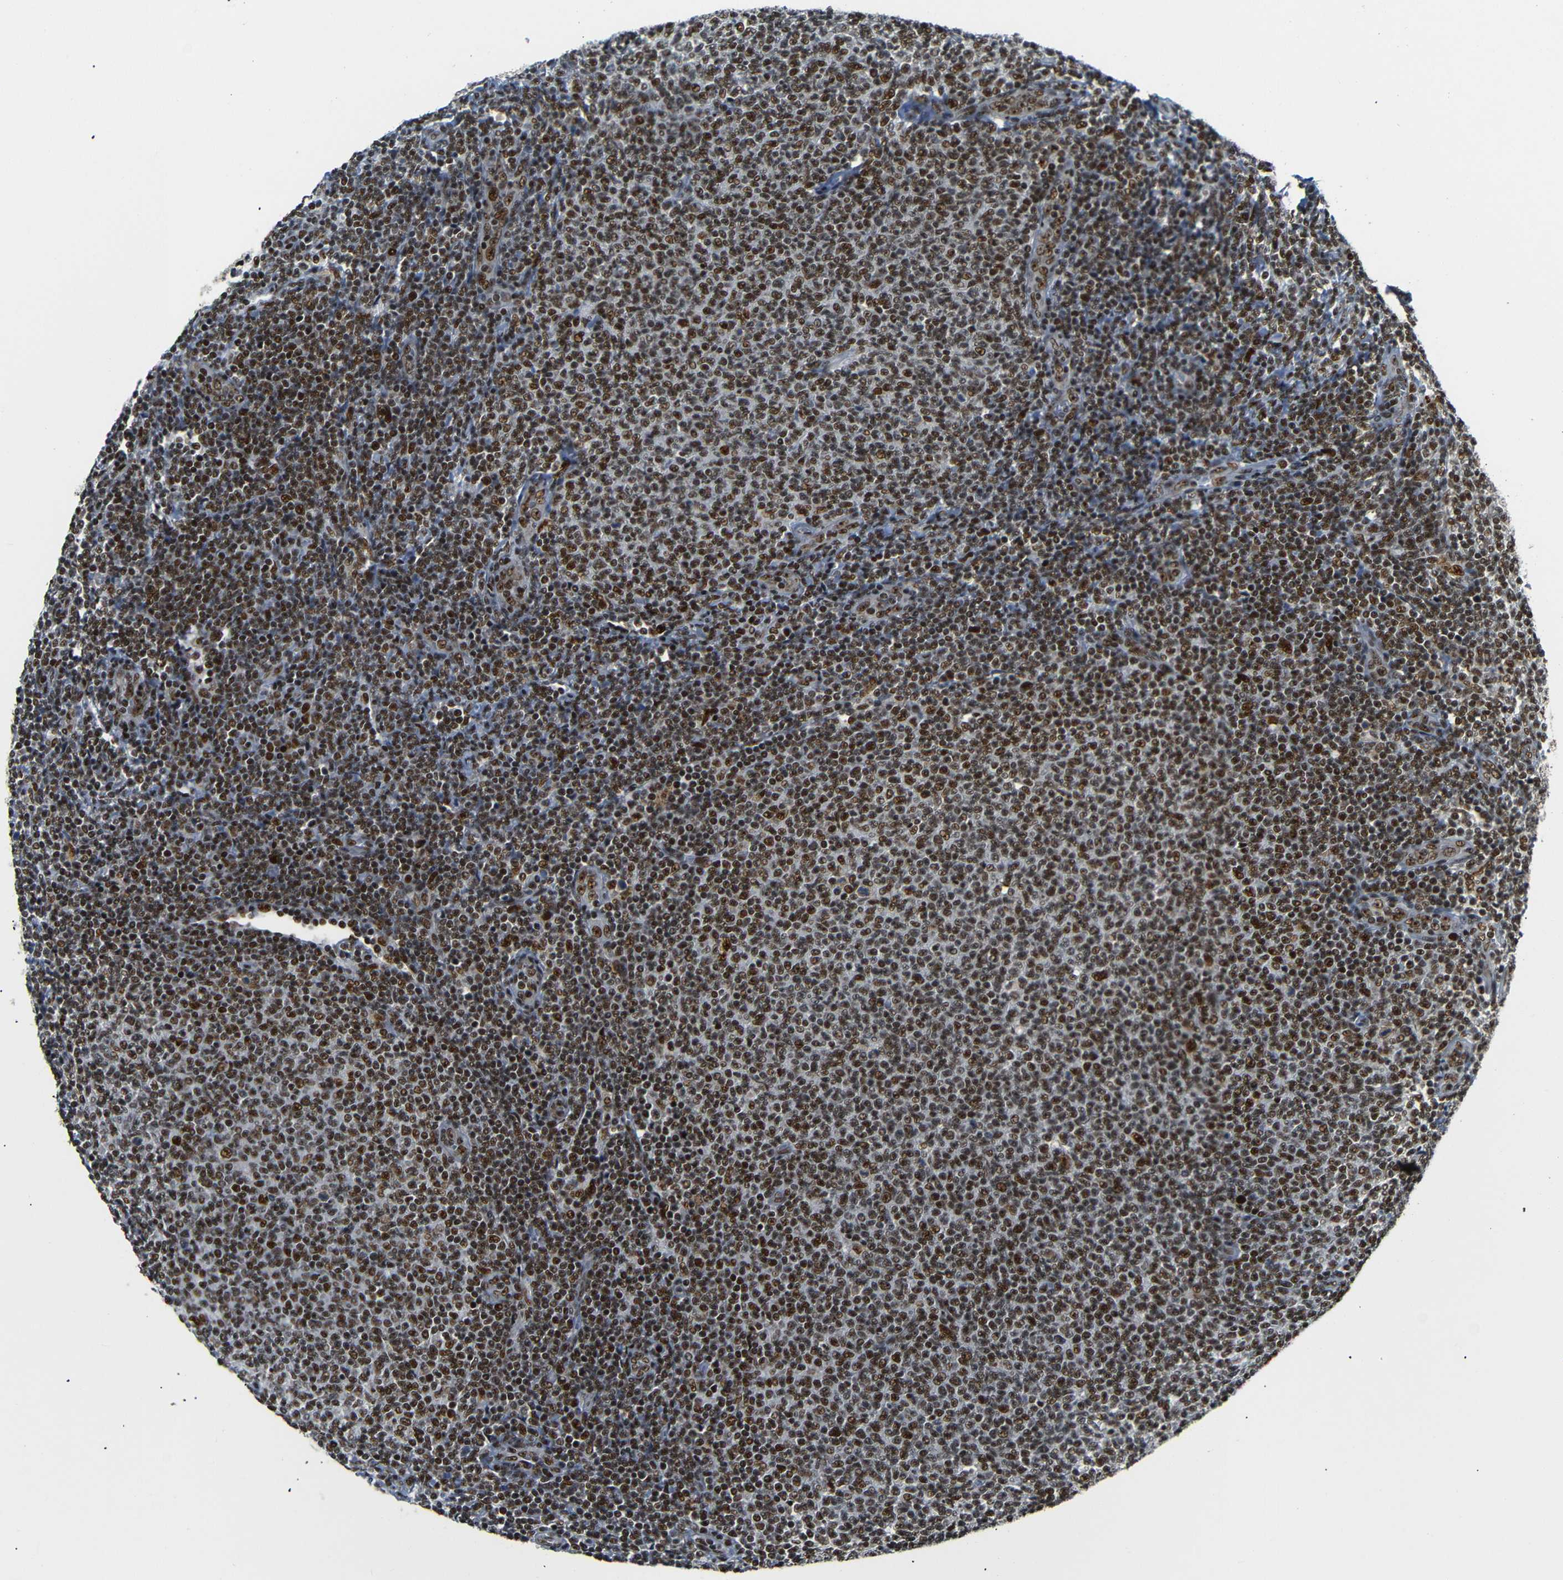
{"staining": {"intensity": "strong", "quantity": ">75%", "location": "nuclear"}, "tissue": "lymphoma", "cell_type": "Tumor cells", "image_type": "cancer", "snomed": [{"axis": "morphology", "description": "Malignant lymphoma, non-Hodgkin's type, Low grade"}, {"axis": "topography", "description": "Lymph node"}], "caption": "Immunohistochemistry (IHC) image of low-grade malignant lymphoma, non-Hodgkin's type stained for a protein (brown), which displays high levels of strong nuclear expression in approximately >75% of tumor cells.", "gene": "SETDB2", "patient": {"sex": "male", "age": 66}}